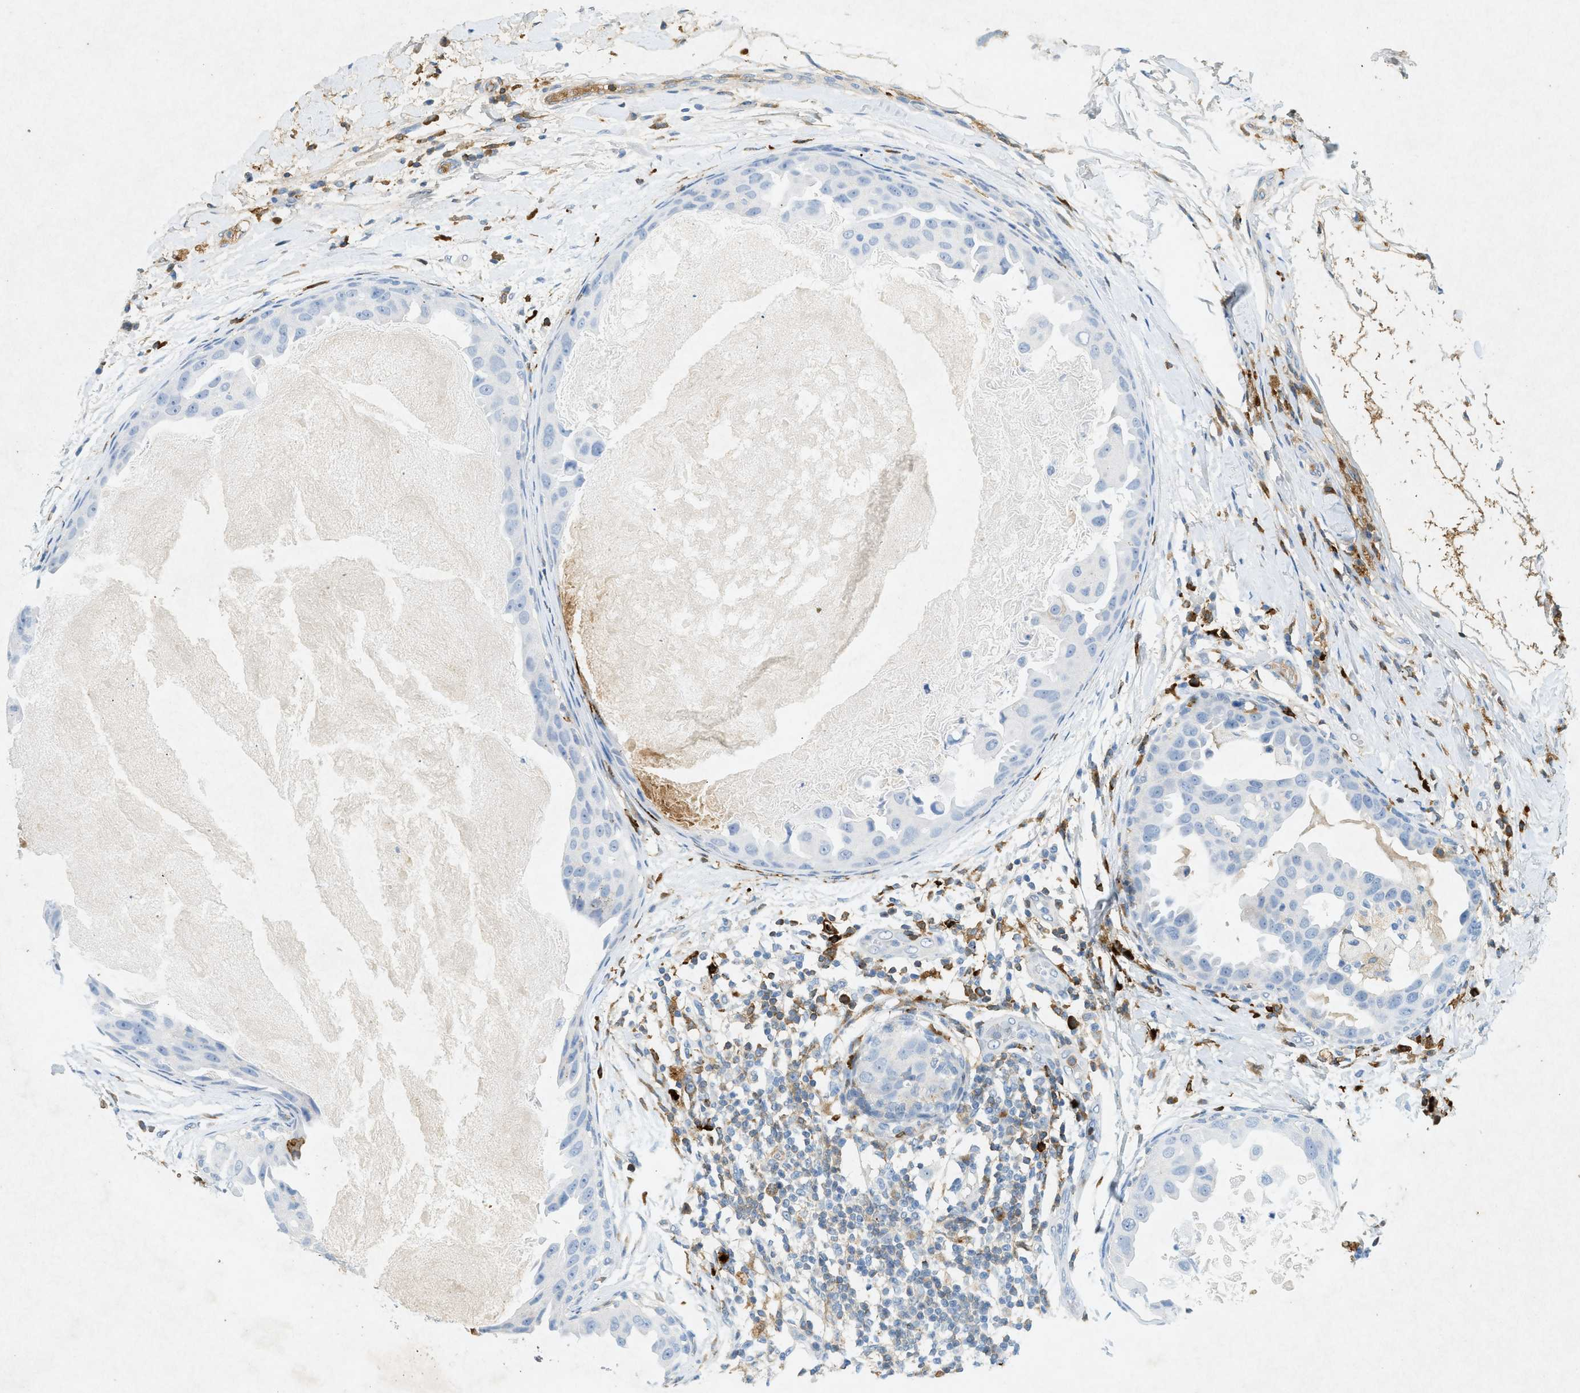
{"staining": {"intensity": "moderate", "quantity": "<25%", "location": "cytoplasmic/membranous"}, "tissue": "breast cancer", "cell_type": "Tumor cells", "image_type": "cancer", "snomed": [{"axis": "morphology", "description": "Duct carcinoma"}, {"axis": "topography", "description": "Breast"}], "caption": "Protein staining of intraductal carcinoma (breast) tissue displays moderate cytoplasmic/membranous expression in approximately <25% of tumor cells.", "gene": "F2", "patient": {"sex": "female", "age": 27}}